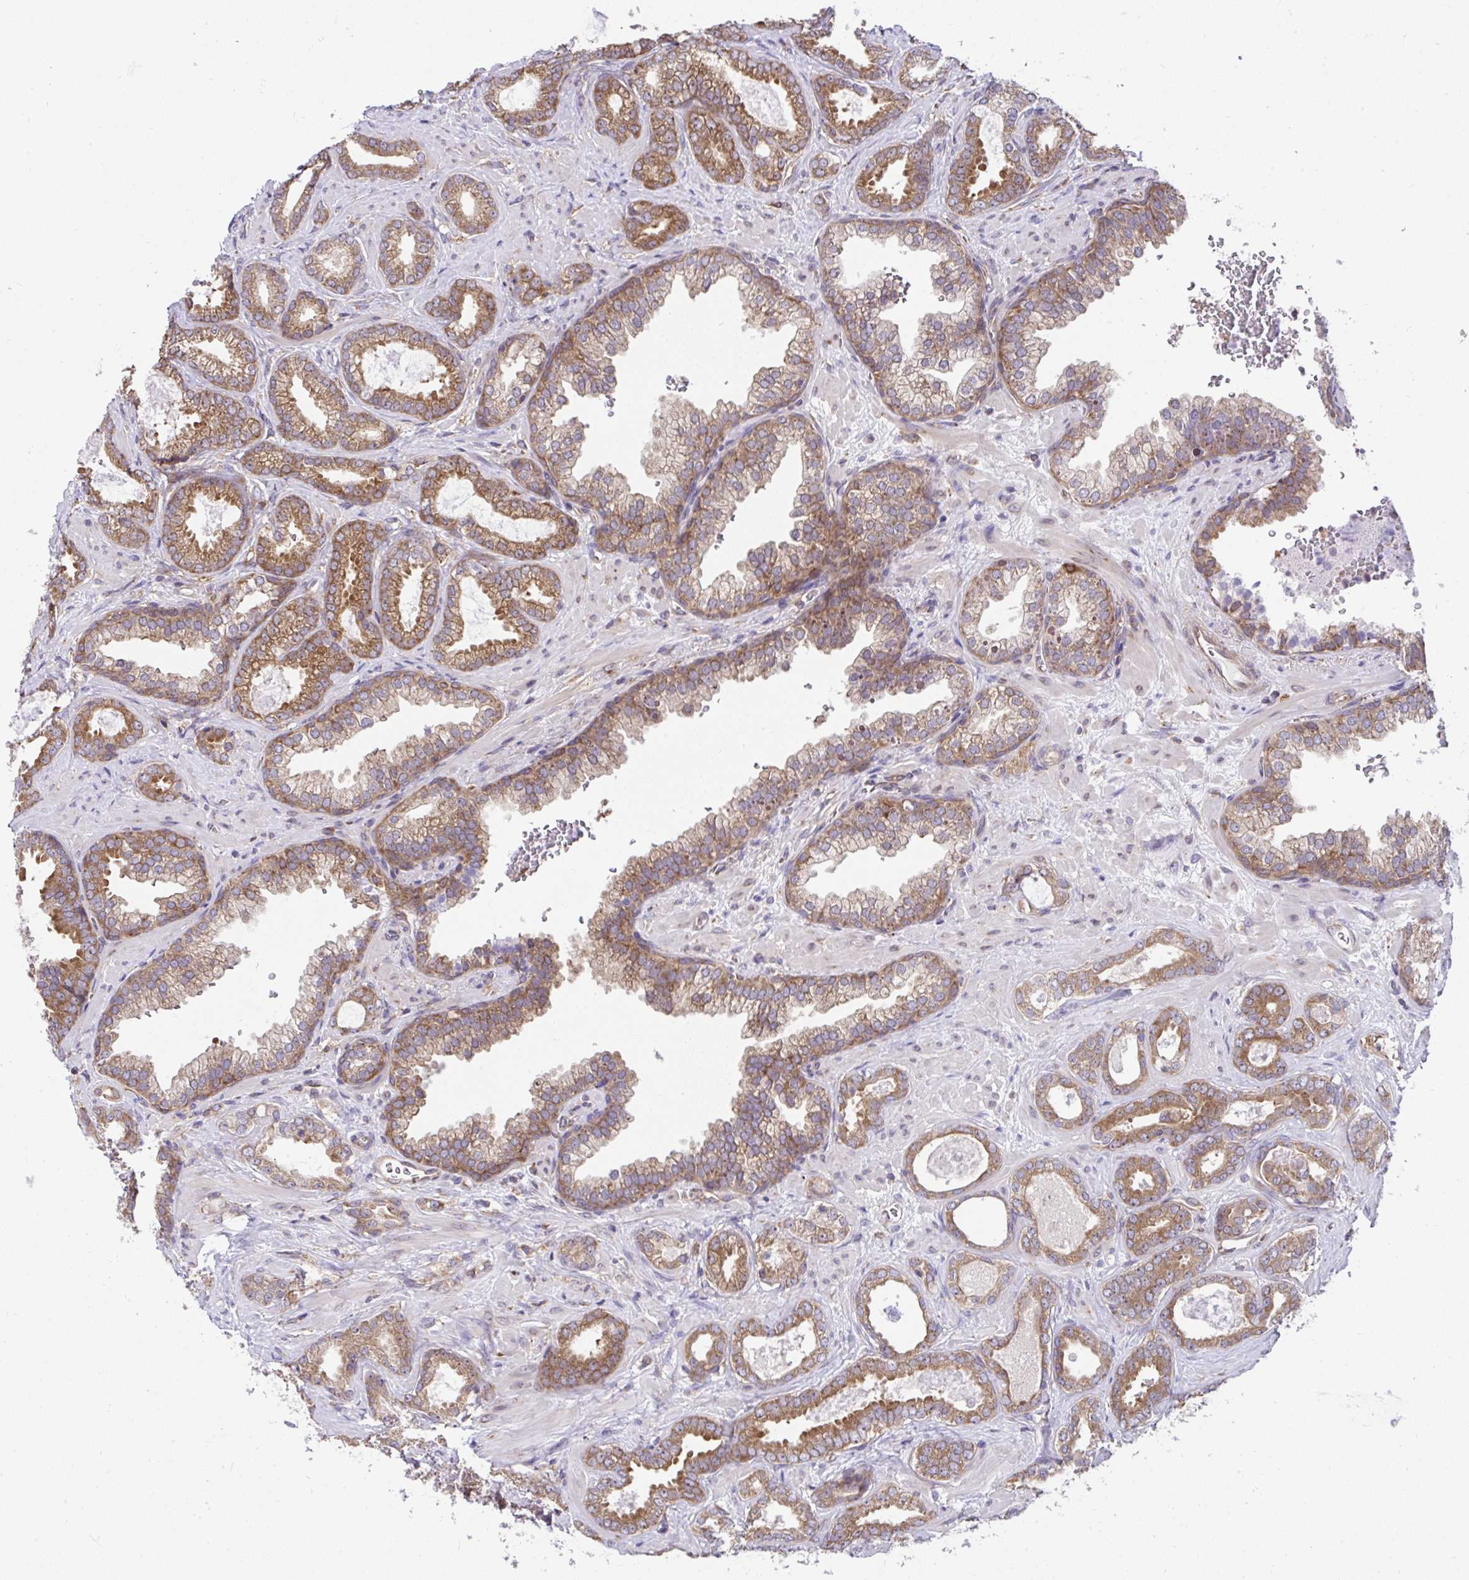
{"staining": {"intensity": "moderate", "quantity": ">75%", "location": "cytoplasmic/membranous"}, "tissue": "prostate cancer", "cell_type": "Tumor cells", "image_type": "cancer", "snomed": [{"axis": "morphology", "description": "Adenocarcinoma, High grade"}, {"axis": "topography", "description": "Prostate"}], "caption": "The micrograph displays a brown stain indicating the presence of a protein in the cytoplasmic/membranous of tumor cells in adenocarcinoma (high-grade) (prostate).", "gene": "RPS7", "patient": {"sex": "male", "age": 58}}